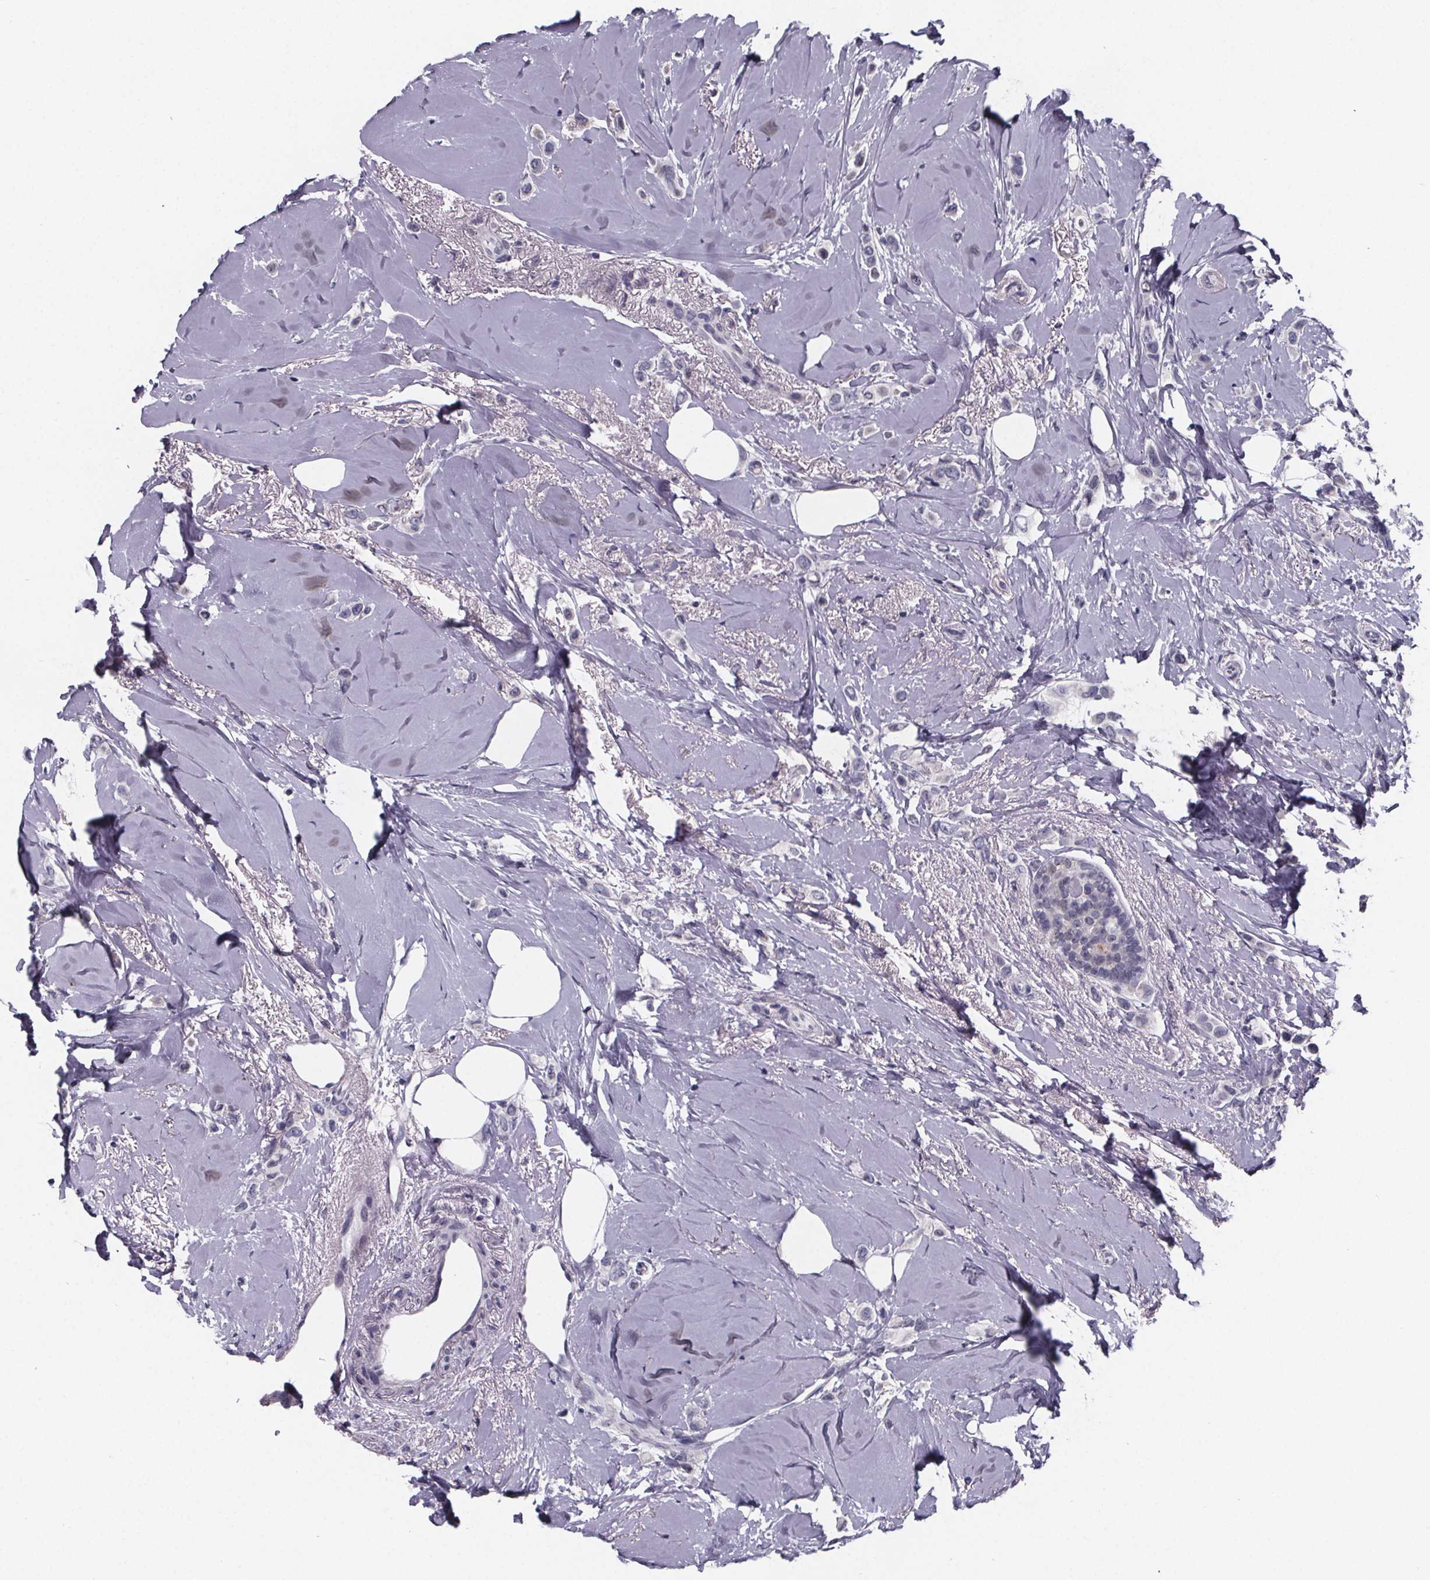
{"staining": {"intensity": "negative", "quantity": "none", "location": "none"}, "tissue": "breast cancer", "cell_type": "Tumor cells", "image_type": "cancer", "snomed": [{"axis": "morphology", "description": "Lobular carcinoma"}, {"axis": "topography", "description": "Breast"}], "caption": "IHC image of human lobular carcinoma (breast) stained for a protein (brown), which demonstrates no expression in tumor cells.", "gene": "PAH", "patient": {"sex": "female", "age": 66}}